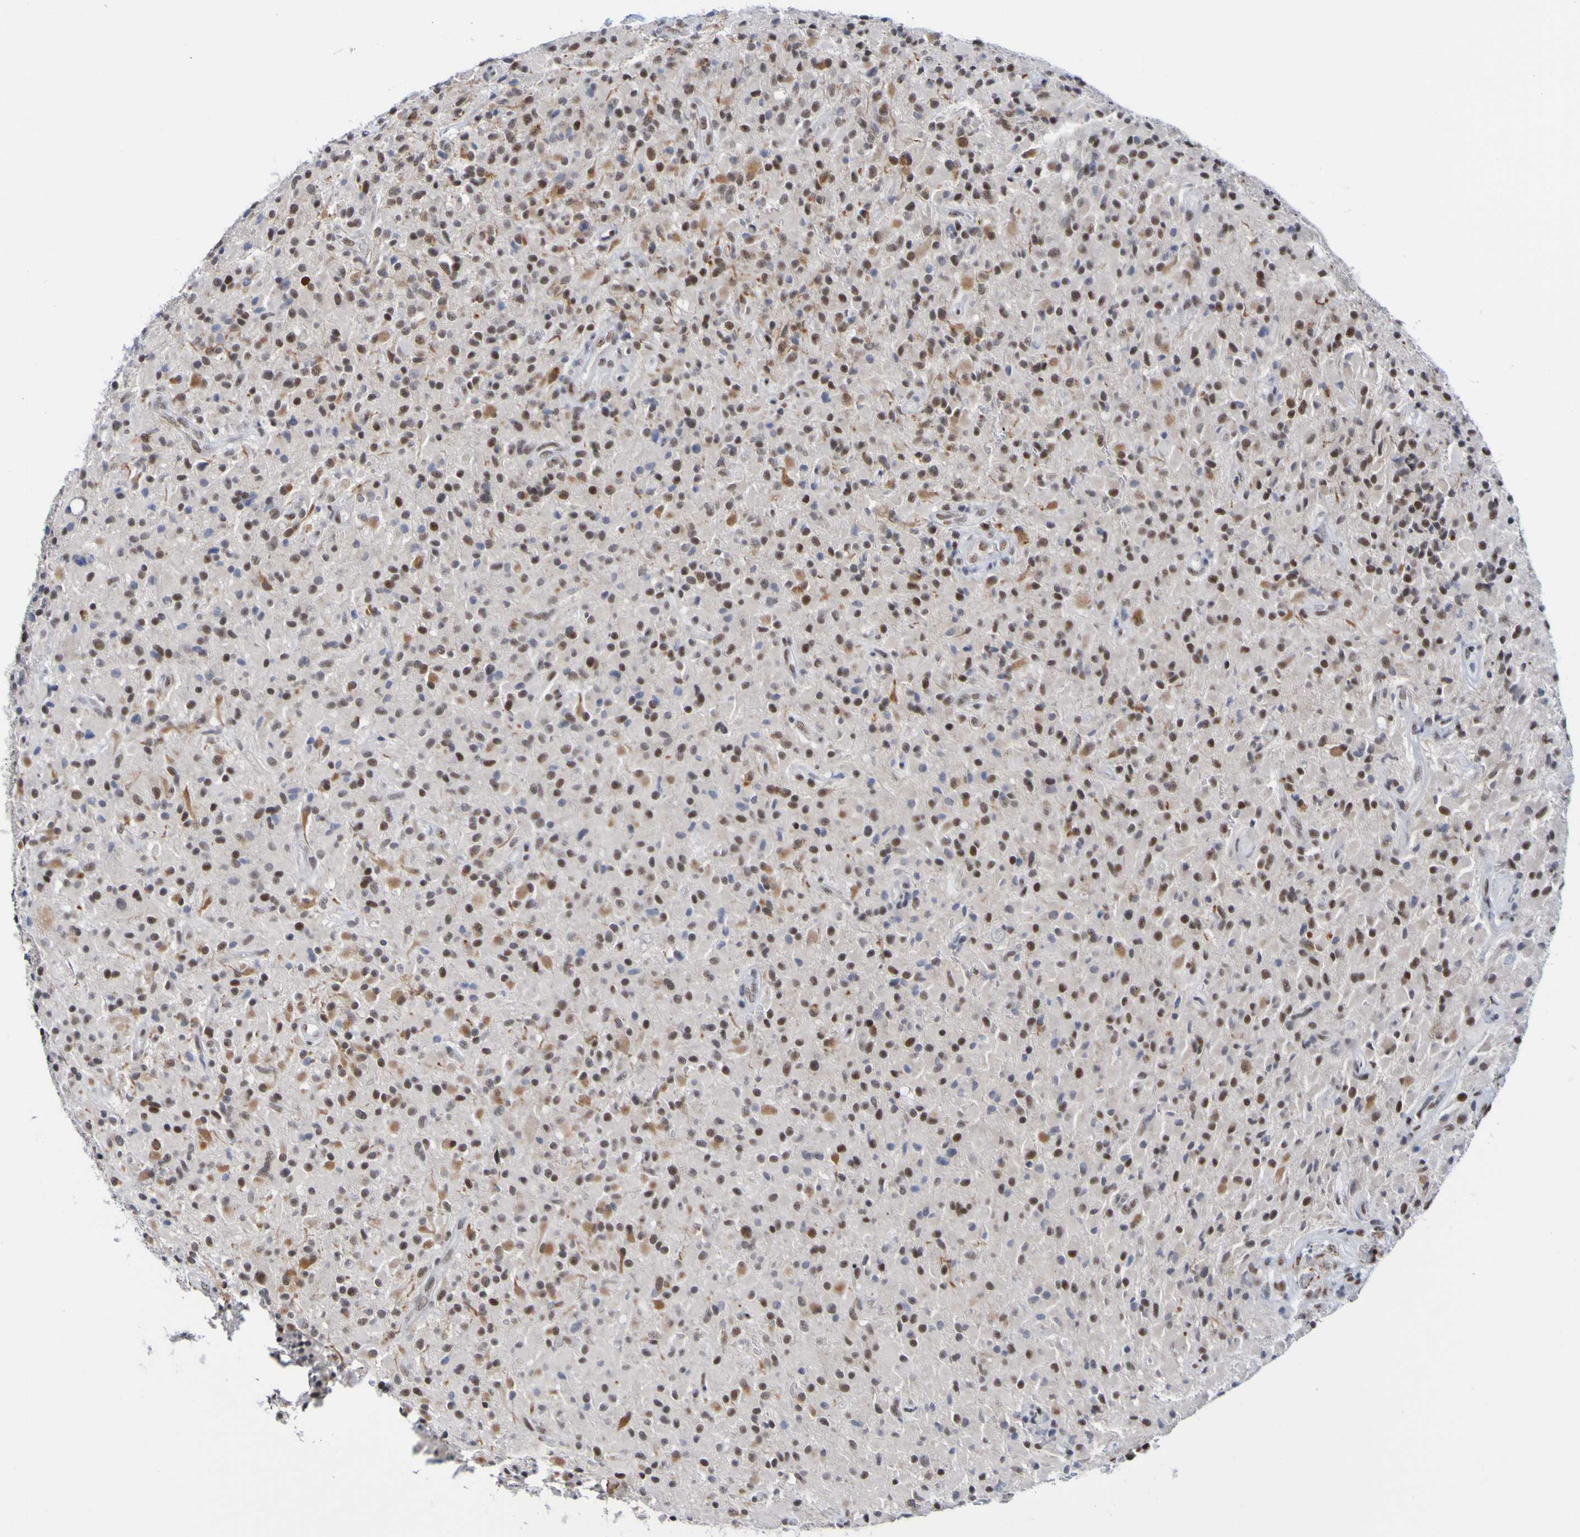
{"staining": {"intensity": "strong", "quantity": "25%-75%", "location": "cytoplasmic/membranous,nuclear"}, "tissue": "glioma", "cell_type": "Tumor cells", "image_type": "cancer", "snomed": [{"axis": "morphology", "description": "Glioma, malignant, High grade"}, {"axis": "topography", "description": "Brain"}], "caption": "Protein expression analysis of human glioma reveals strong cytoplasmic/membranous and nuclear staining in approximately 25%-75% of tumor cells. Ihc stains the protein of interest in brown and the nuclei are stained blue.", "gene": "CDC5L", "patient": {"sex": "male", "age": 71}}